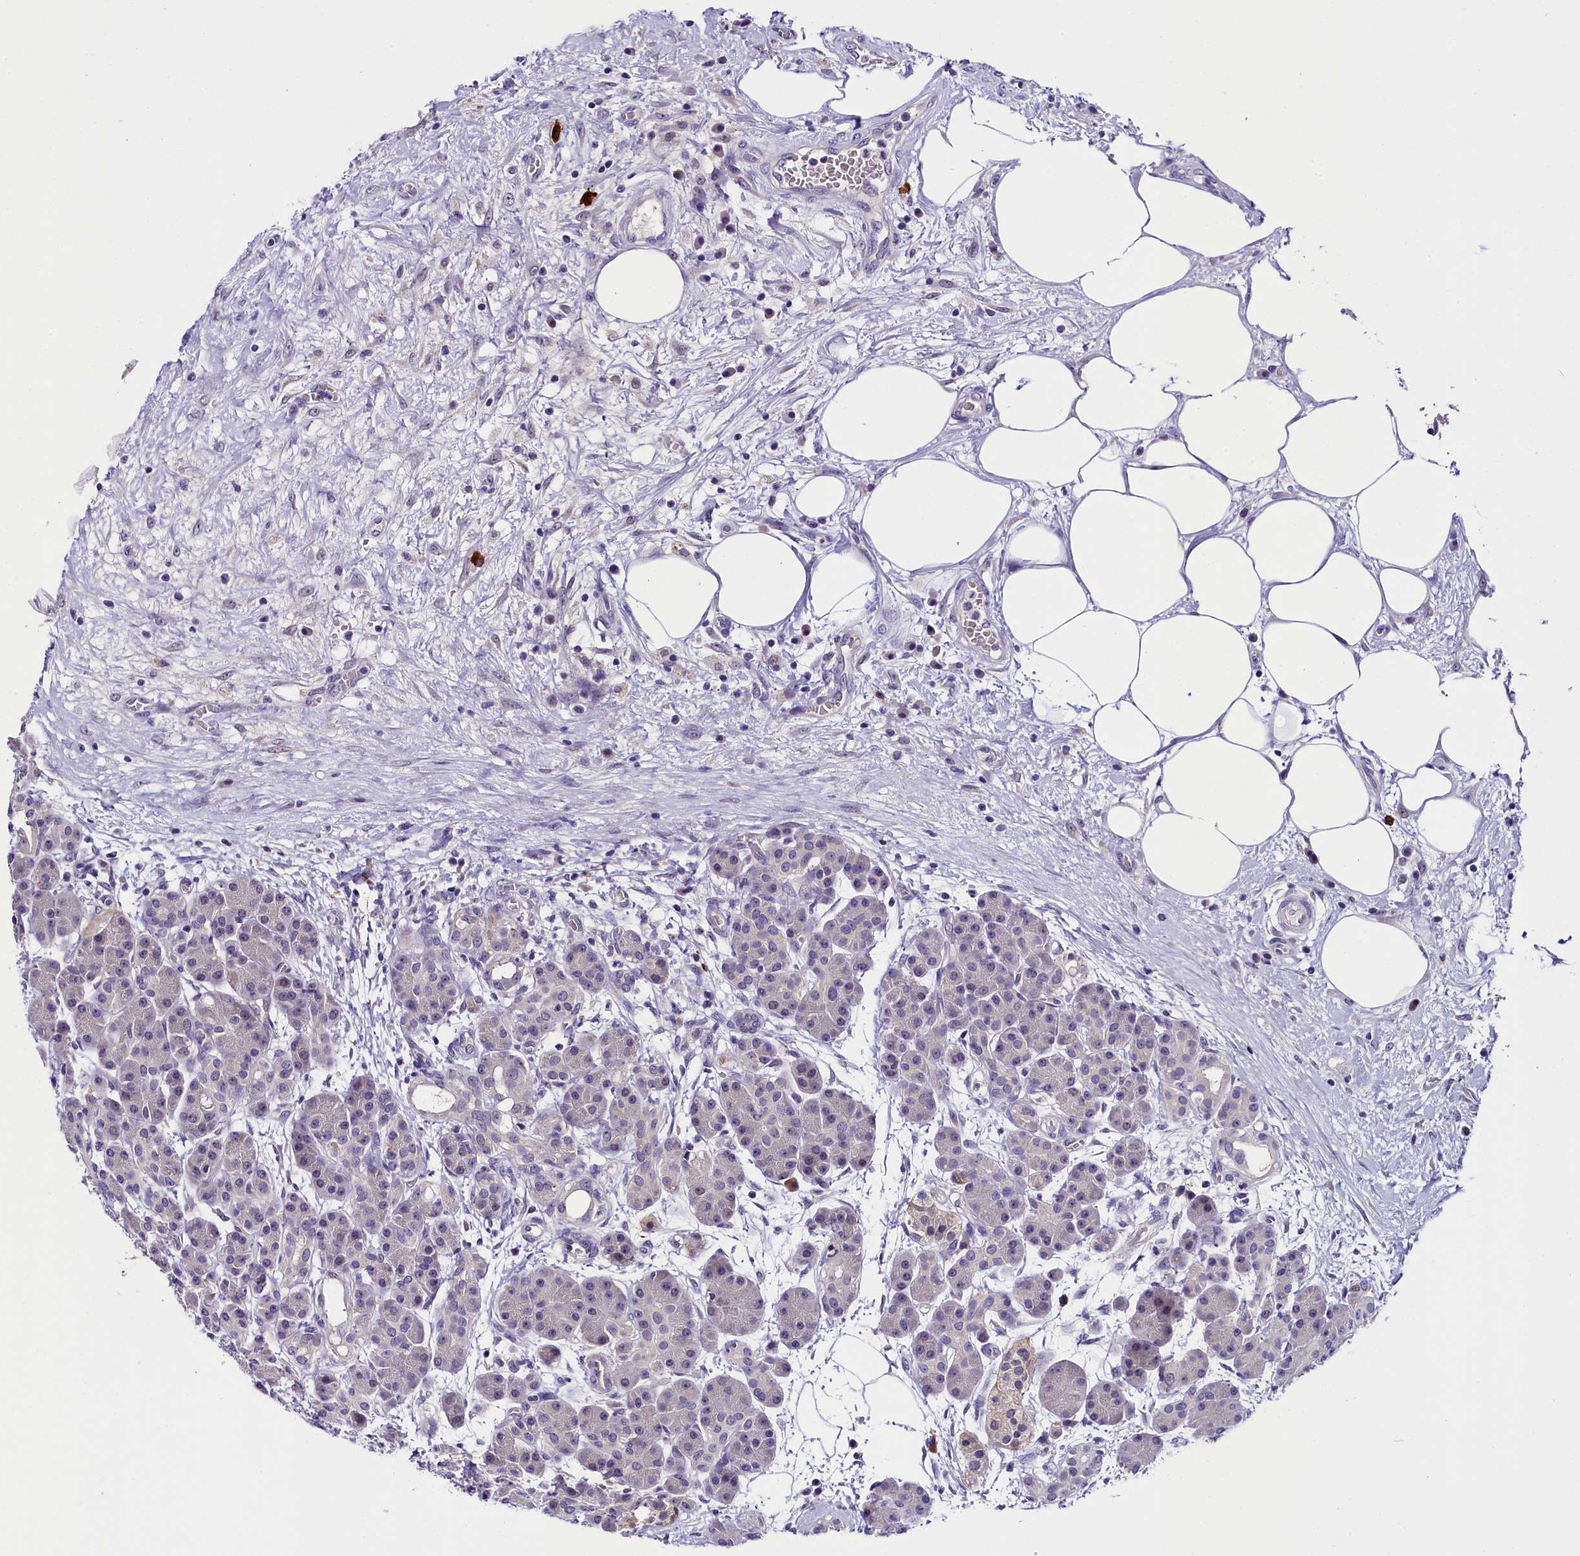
{"staining": {"intensity": "negative", "quantity": "none", "location": "none"}, "tissue": "pancreas", "cell_type": "Exocrine glandular cells", "image_type": "normal", "snomed": [{"axis": "morphology", "description": "Normal tissue, NOS"}, {"axis": "topography", "description": "Pancreas"}], "caption": "This is an immunohistochemistry micrograph of normal human pancreas. There is no positivity in exocrine glandular cells.", "gene": "IQCN", "patient": {"sex": "male", "age": 63}}